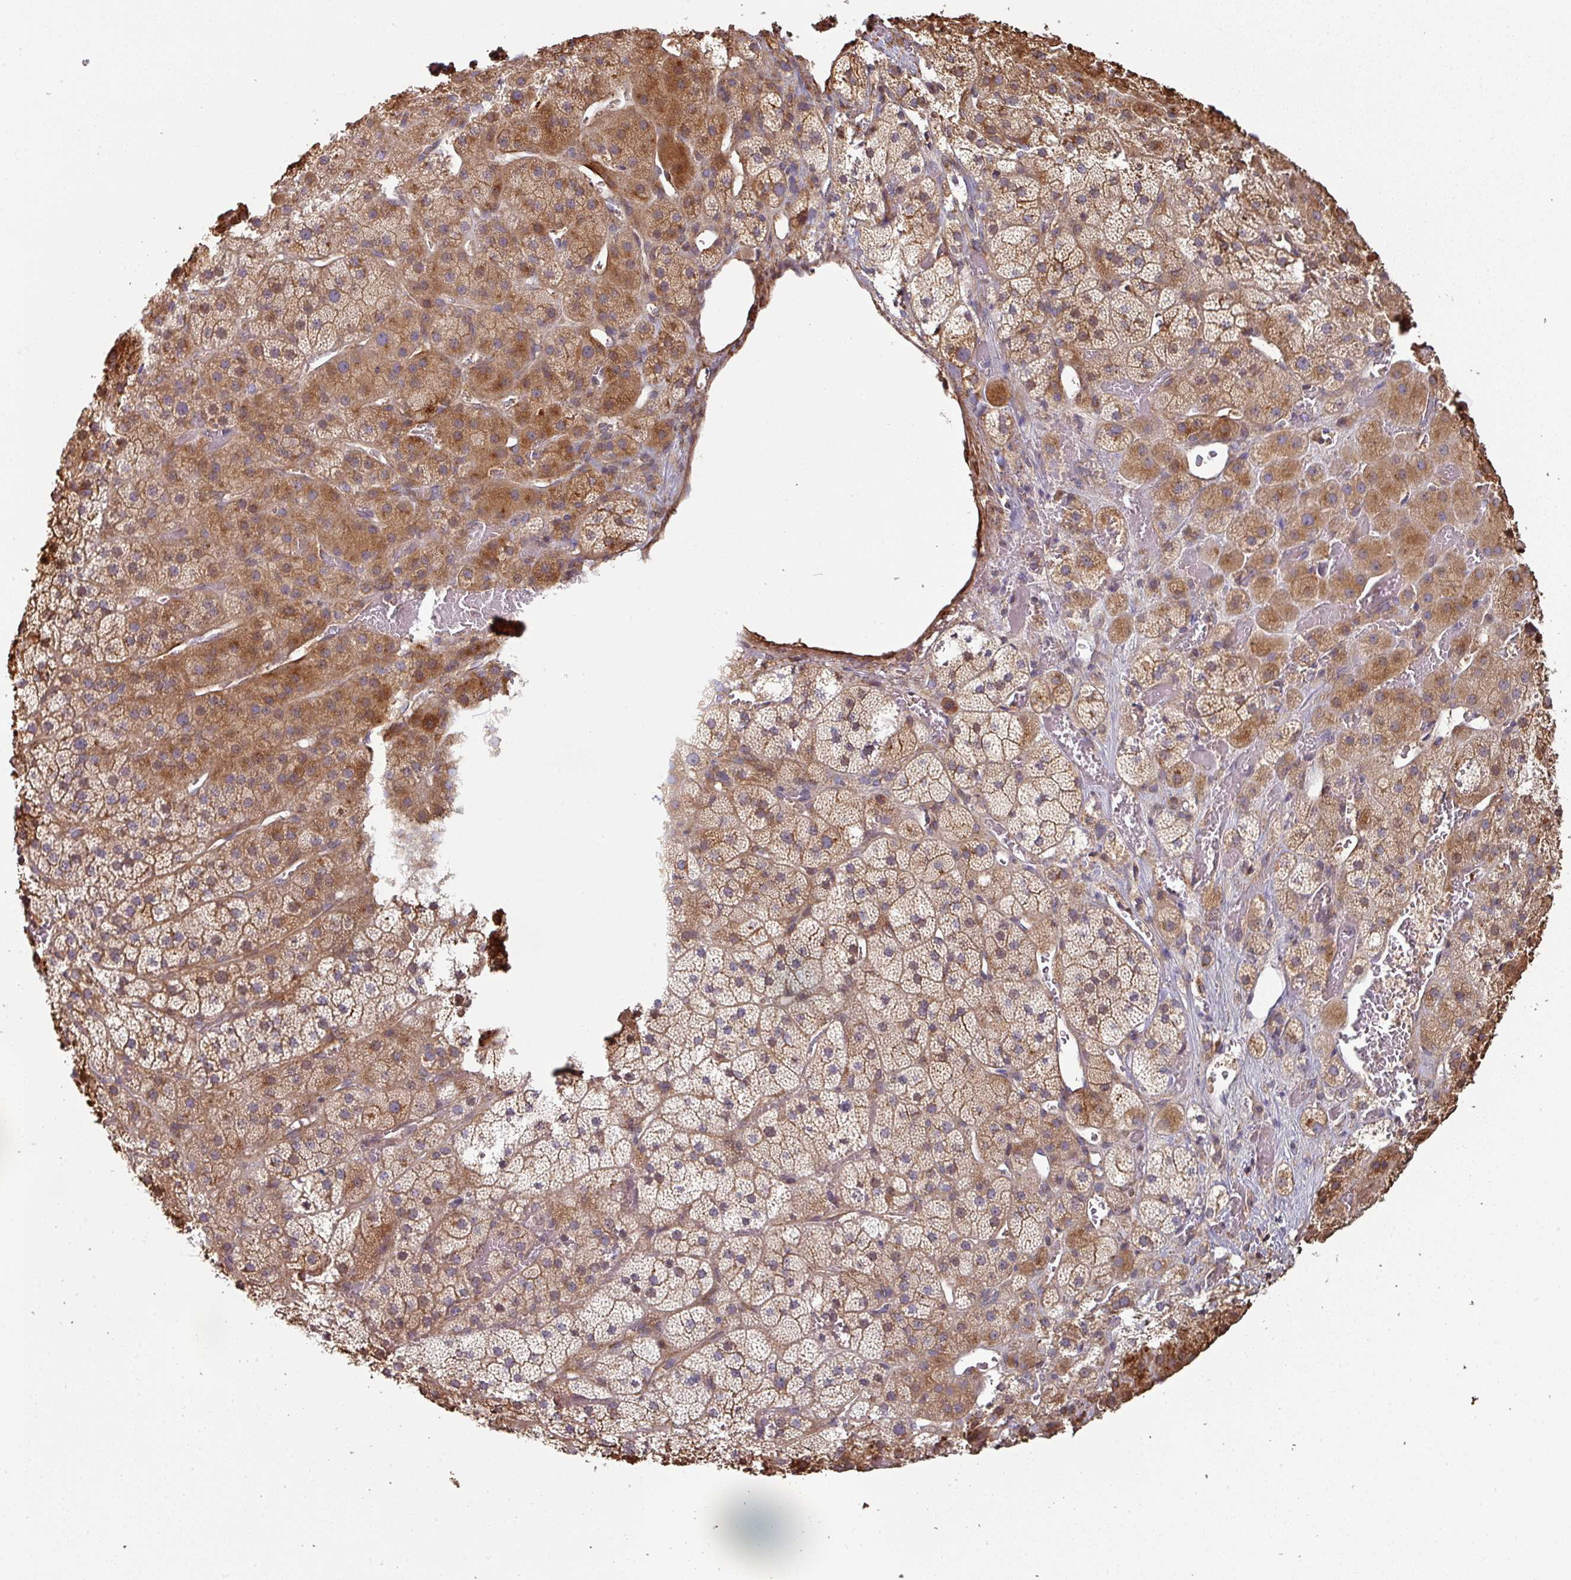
{"staining": {"intensity": "strong", "quantity": "25%-75%", "location": "cytoplasmic/membranous"}, "tissue": "adrenal gland", "cell_type": "Glandular cells", "image_type": "normal", "snomed": [{"axis": "morphology", "description": "Normal tissue, NOS"}, {"axis": "topography", "description": "Adrenal gland"}], "caption": "Strong cytoplasmic/membranous positivity is present in about 25%-75% of glandular cells in unremarkable adrenal gland. (DAB = brown stain, brightfield microscopy at high magnification).", "gene": "SIK1", "patient": {"sex": "male", "age": 57}}